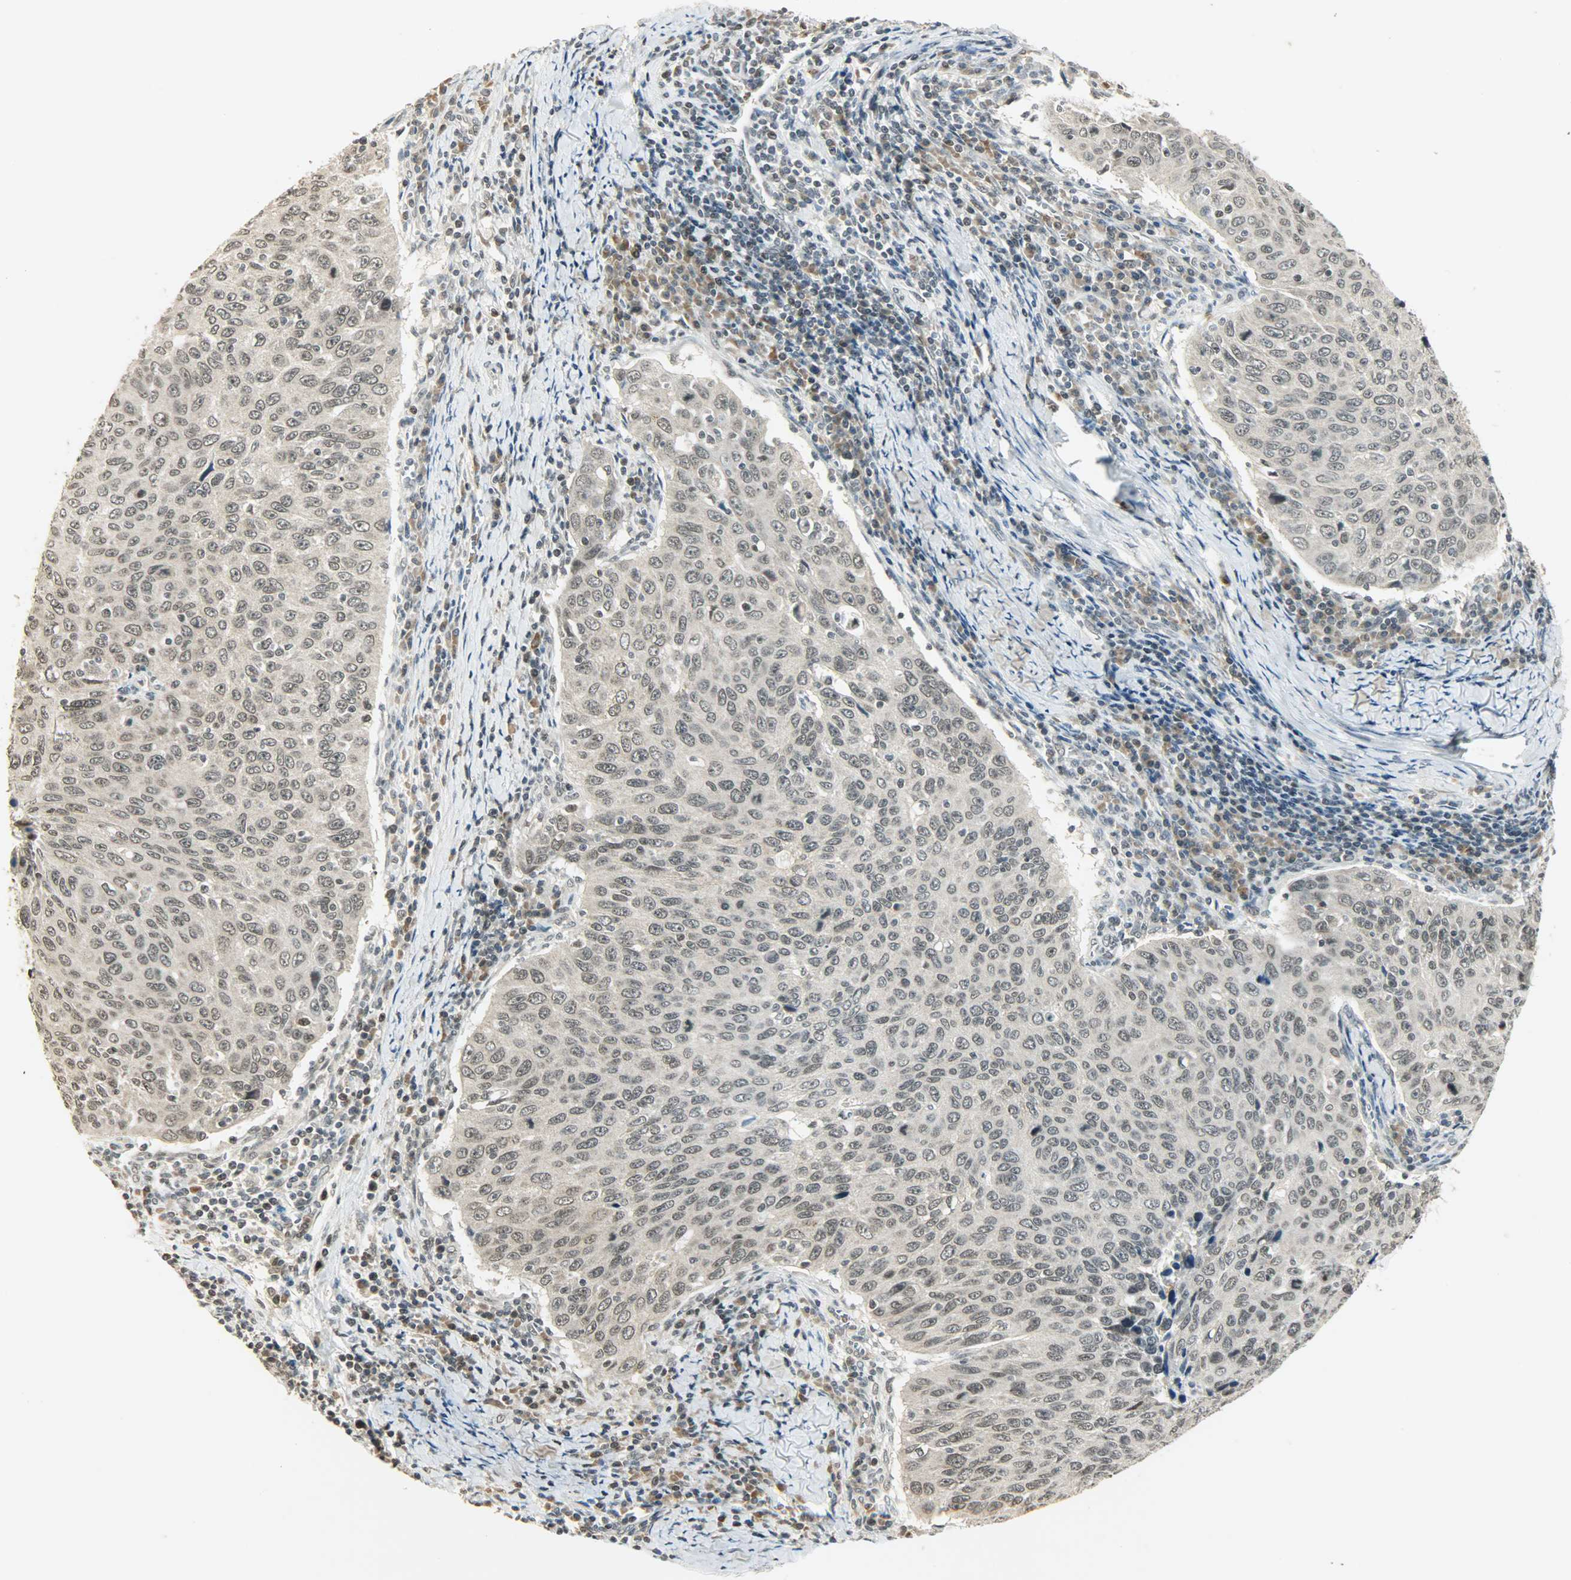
{"staining": {"intensity": "negative", "quantity": "none", "location": "none"}, "tissue": "cervical cancer", "cell_type": "Tumor cells", "image_type": "cancer", "snomed": [{"axis": "morphology", "description": "Squamous cell carcinoma, NOS"}, {"axis": "topography", "description": "Cervix"}], "caption": "Immunohistochemistry (IHC) histopathology image of neoplastic tissue: human cervical squamous cell carcinoma stained with DAB (3,3'-diaminobenzidine) demonstrates no significant protein positivity in tumor cells.", "gene": "SMARCA5", "patient": {"sex": "female", "age": 53}}